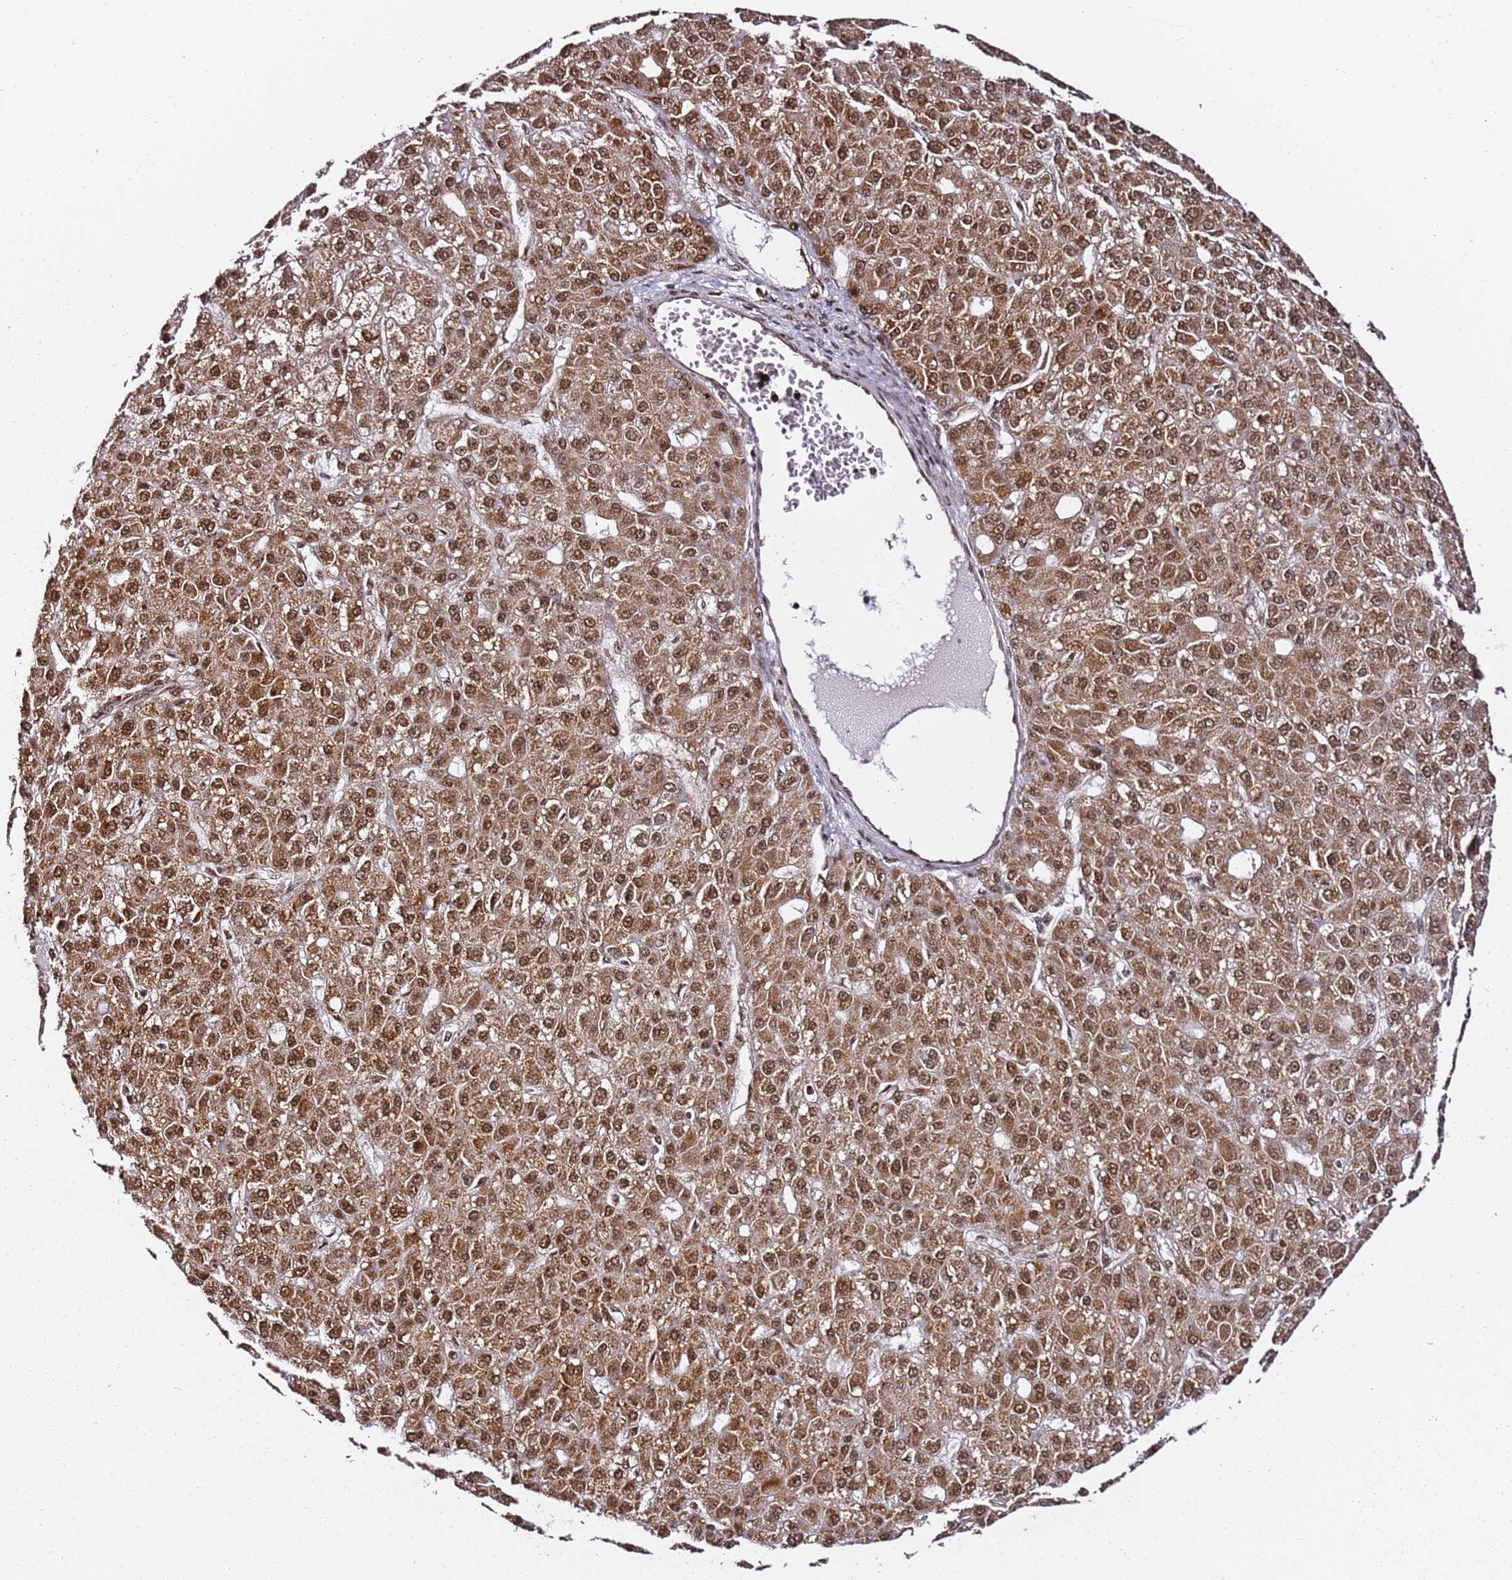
{"staining": {"intensity": "moderate", "quantity": ">75%", "location": "cytoplasmic/membranous,nuclear"}, "tissue": "liver cancer", "cell_type": "Tumor cells", "image_type": "cancer", "snomed": [{"axis": "morphology", "description": "Carcinoma, Hepatocellular, NOS"}, {"axis": "topography", "description": "Liver"}], "caption": "Immunohistochemical staining of liver cancer (hepatocellular carcinoma) displays medium levels of moderate cytoplasmic/membranous and nuclear protein expression in about >75% of tumor cells.", "gene": "TP53AIP1", "patient": {"sex": "male", "age": 67}}